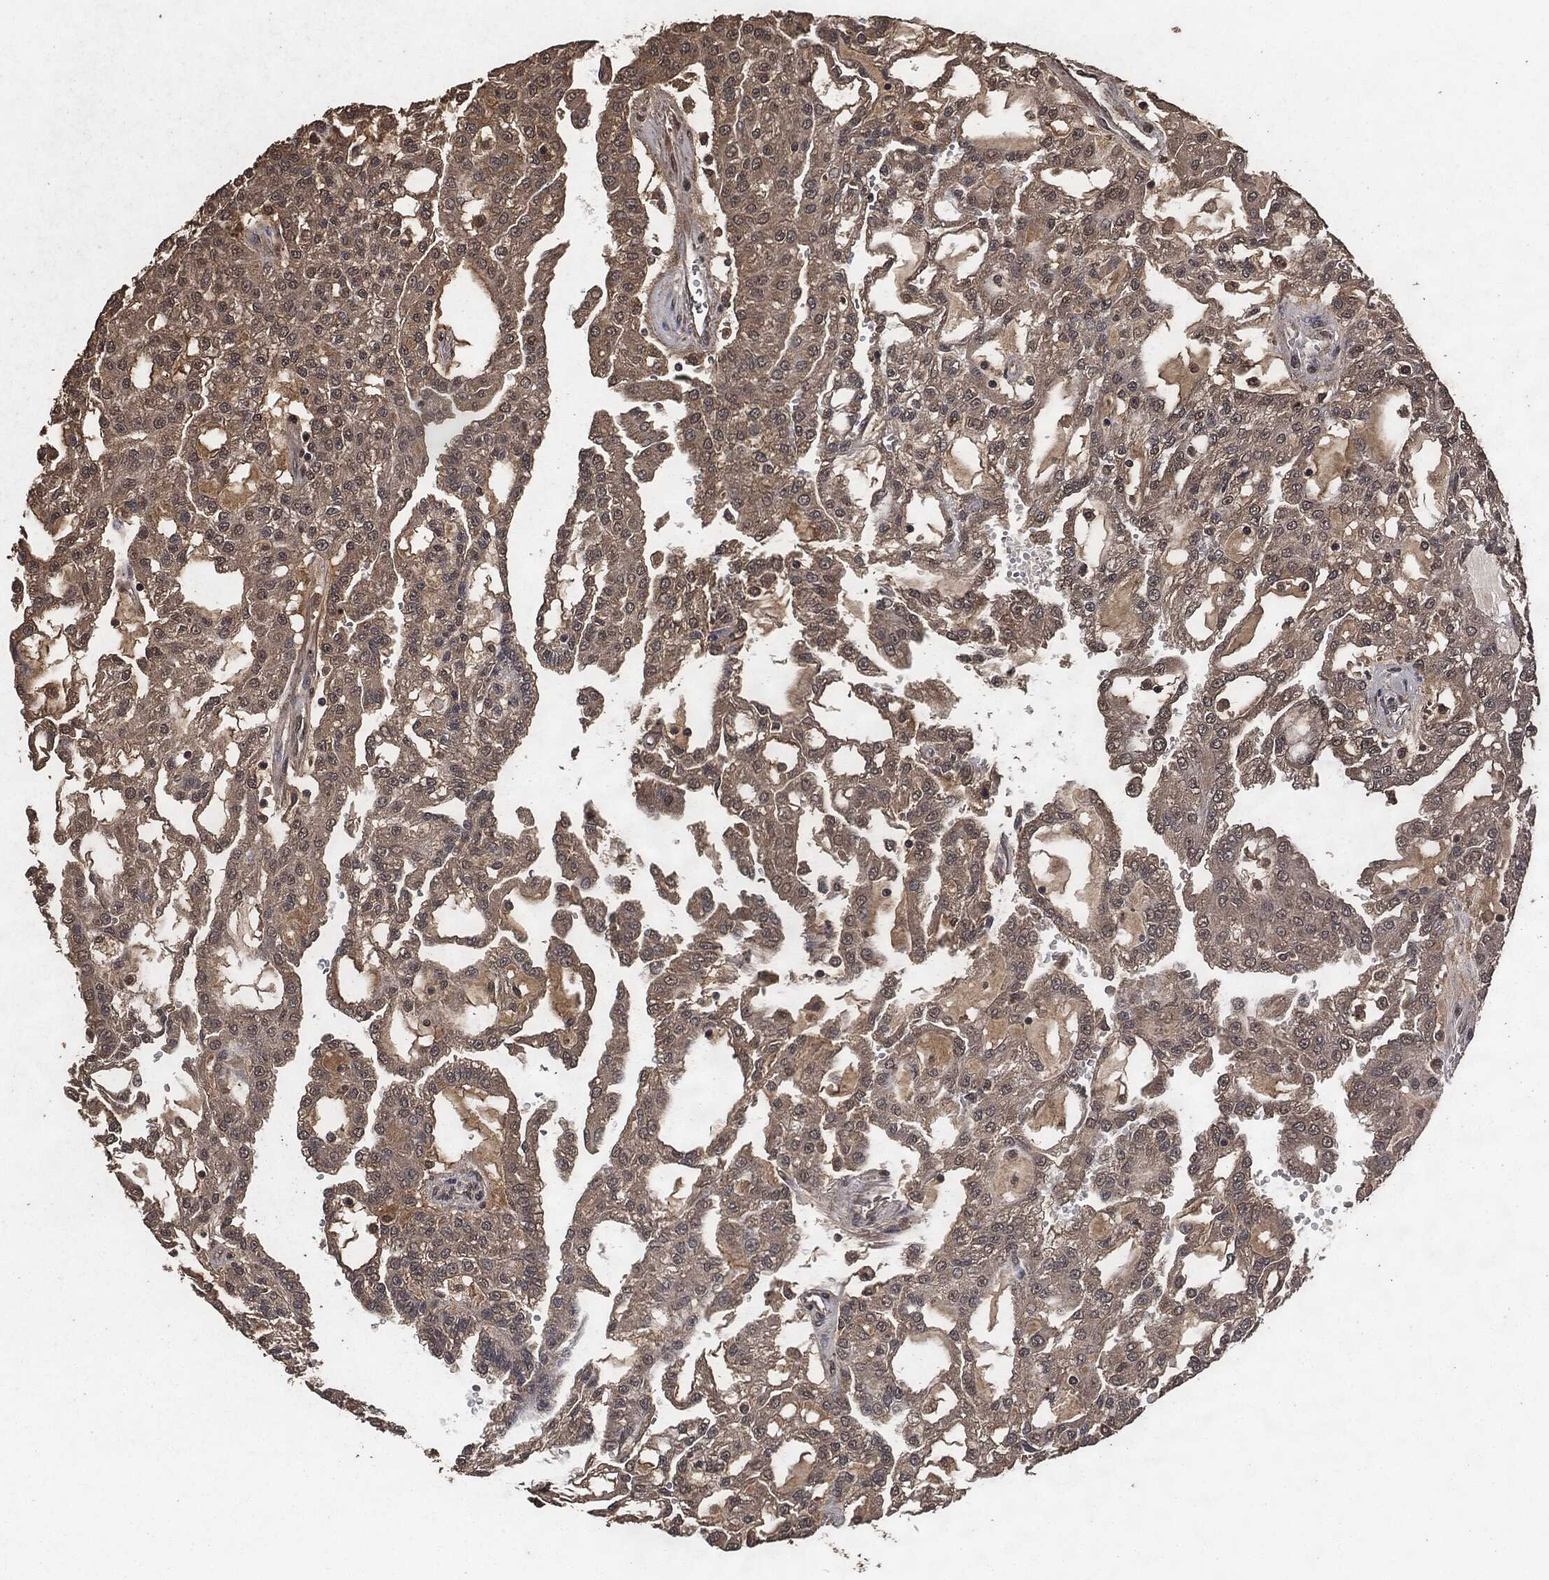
{"staining": {"intensity": "weak", "quantity": "25%-75%", "location": "cytoplasmic/membranous"}, "tissue": "renal cancer", "cell_type": "Tumor cells", "image_type": "cancer", "snomed": [{"axis": "morphology", "description": "Adenocarcinoma, NOS"}, {"axis": "topography", "description": "Kidney"}], "caption": "IHC micrograph of neoplastic tissue: human renal adenocarcinoma stained using immunohistochemistry demonstrates low levels of weak protein expression localized specifically in the cytoplasmic/membranous of tumor cells, appearing as a cytoplasmic/membranous brown color.", "gene": "AKT1S1", "patient": {"sex": "male", "age": 63}}